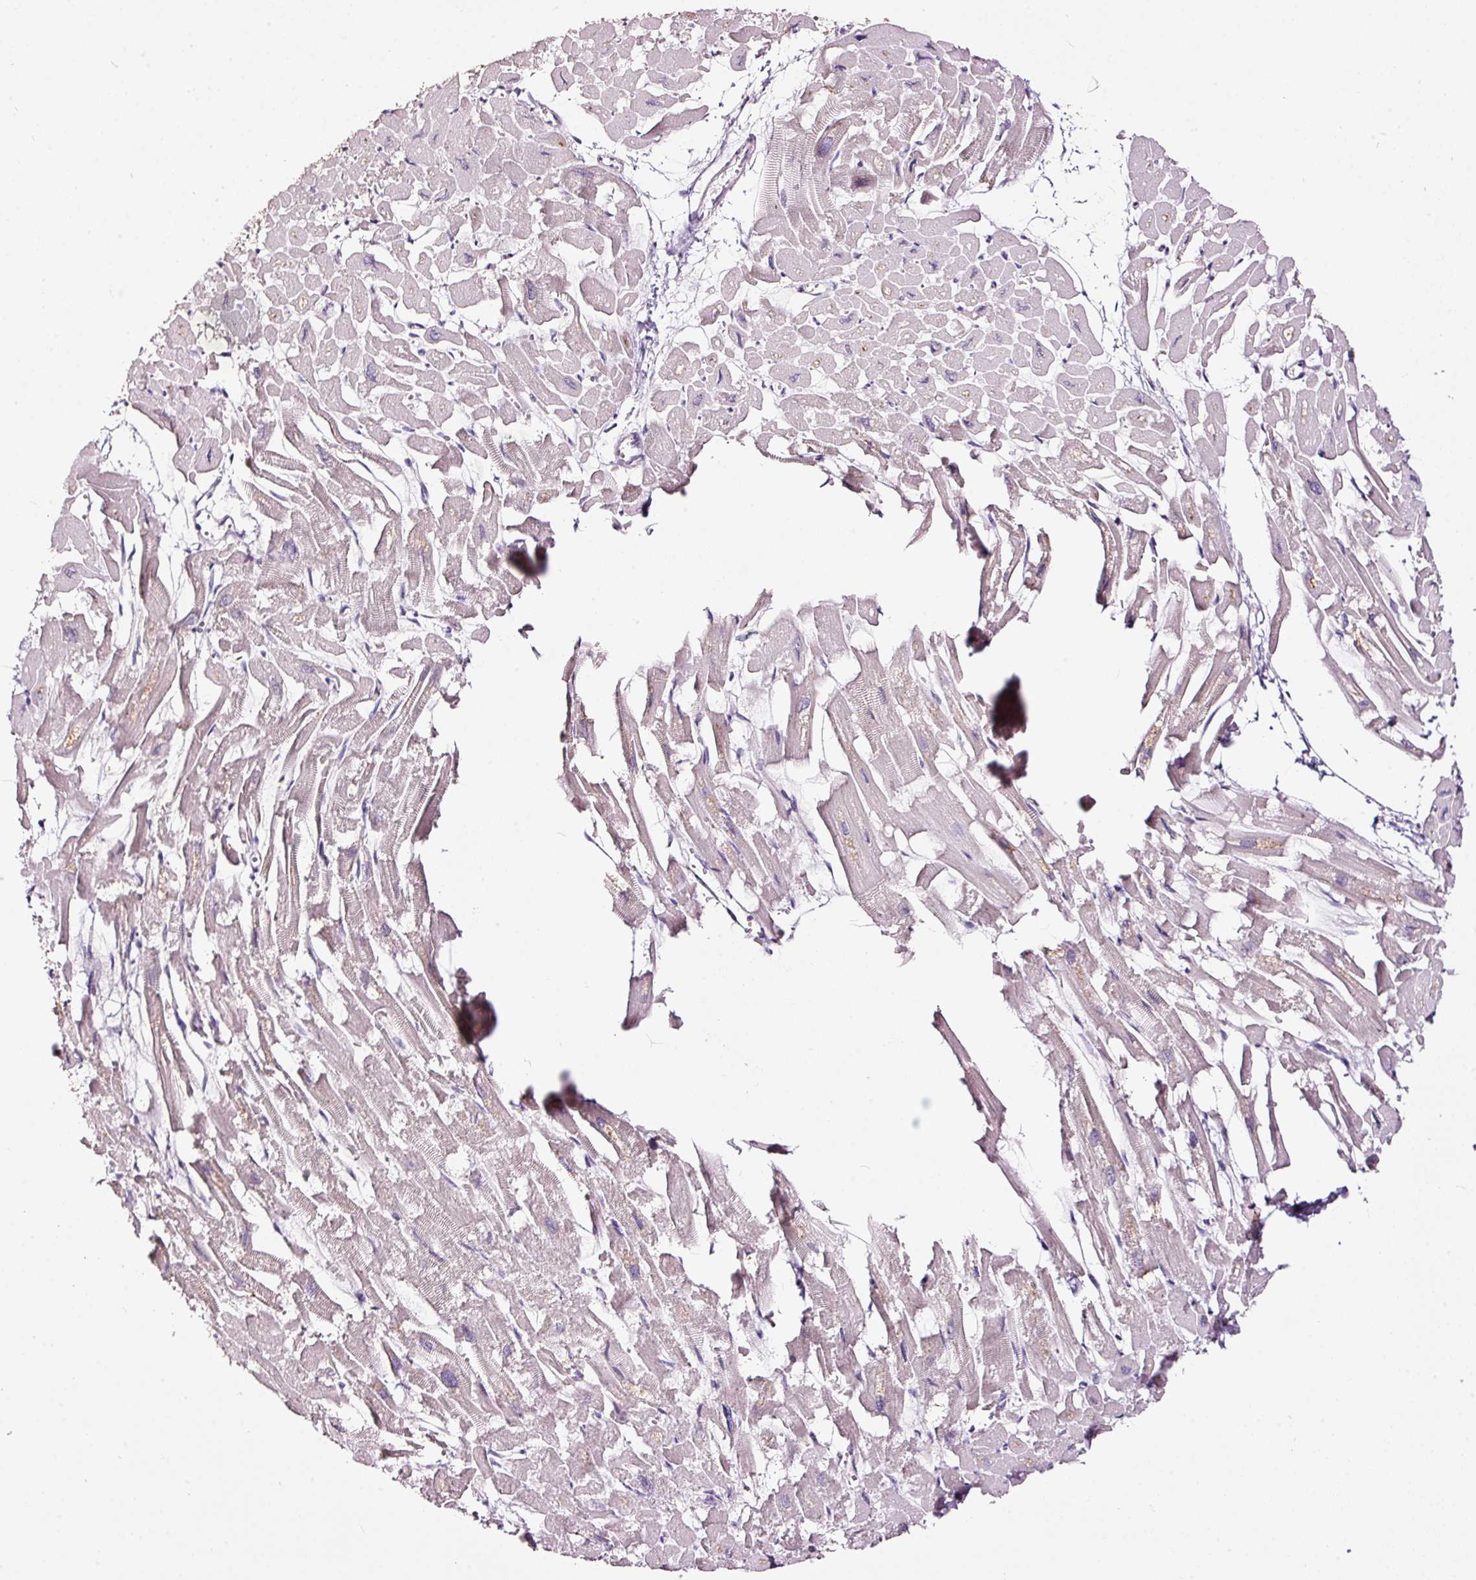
{"staining": {"intensity": "negative", "quantity": "none", "location": "none"}, "tissue": "heart muscle", "cell_type": "Cardiomyocytes", "image_type": "normal", "snomed": [{"axis": "morphology", "description": "Normal tissue, NOS"}, {"axis": "topography", "description": "Heart"}], "caption": "An image of human heart muscle is negative for staining in cardiomyocytes. Brightfield microscopy of immunohistochemistry stained with DAB (brown) and hematoxylin (blue), captured at high magnification.", "gene": "LAMP3", "patient": {"sex": "male", "age": 54}}